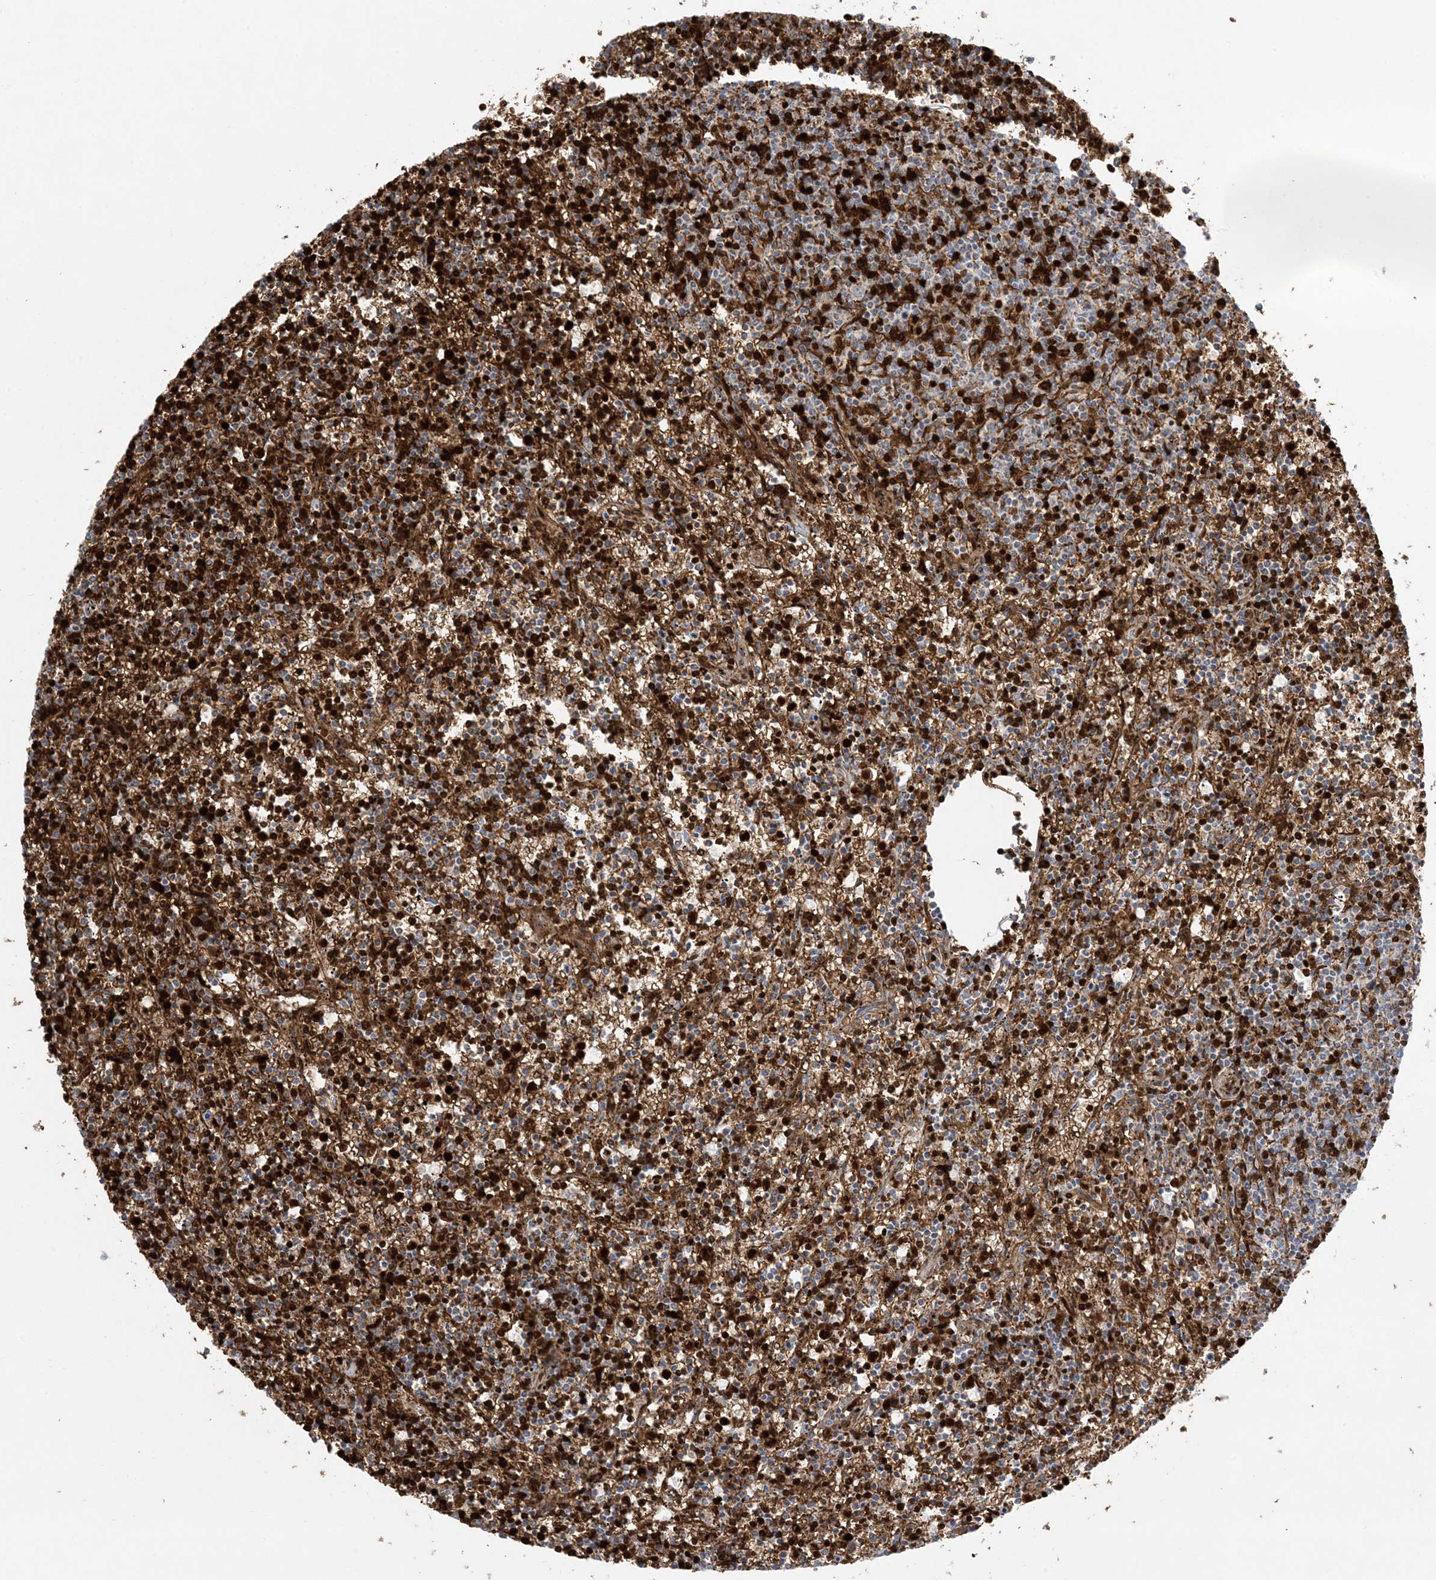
{"staining": {"intensity": "moderate", "quantity": "25%-75%", "location": "cytoplasmic/membranous"}, "tissue": "lymphoma", "cell_type": "Tumor cells", "image_type": "cancer", "snomed": [{"axis": "morphology", "description": "Malignant lymphoma, non-Hodgkin's type, Low grade"}, {"axis": "topography", "description": "Spleen"}], "caption": "Immunohistochemistry (IHC) histopathology image of malignant lymphoma, non-Hodgkin's type (low-grade) stained for a protein (brown), which displays medium levels of moderate cytoplasmic/membranous staining in approximately 25%-75% of tumor cells.", "gene": "PIK3R4", "patient": {"sex": "female", "age": 50}}